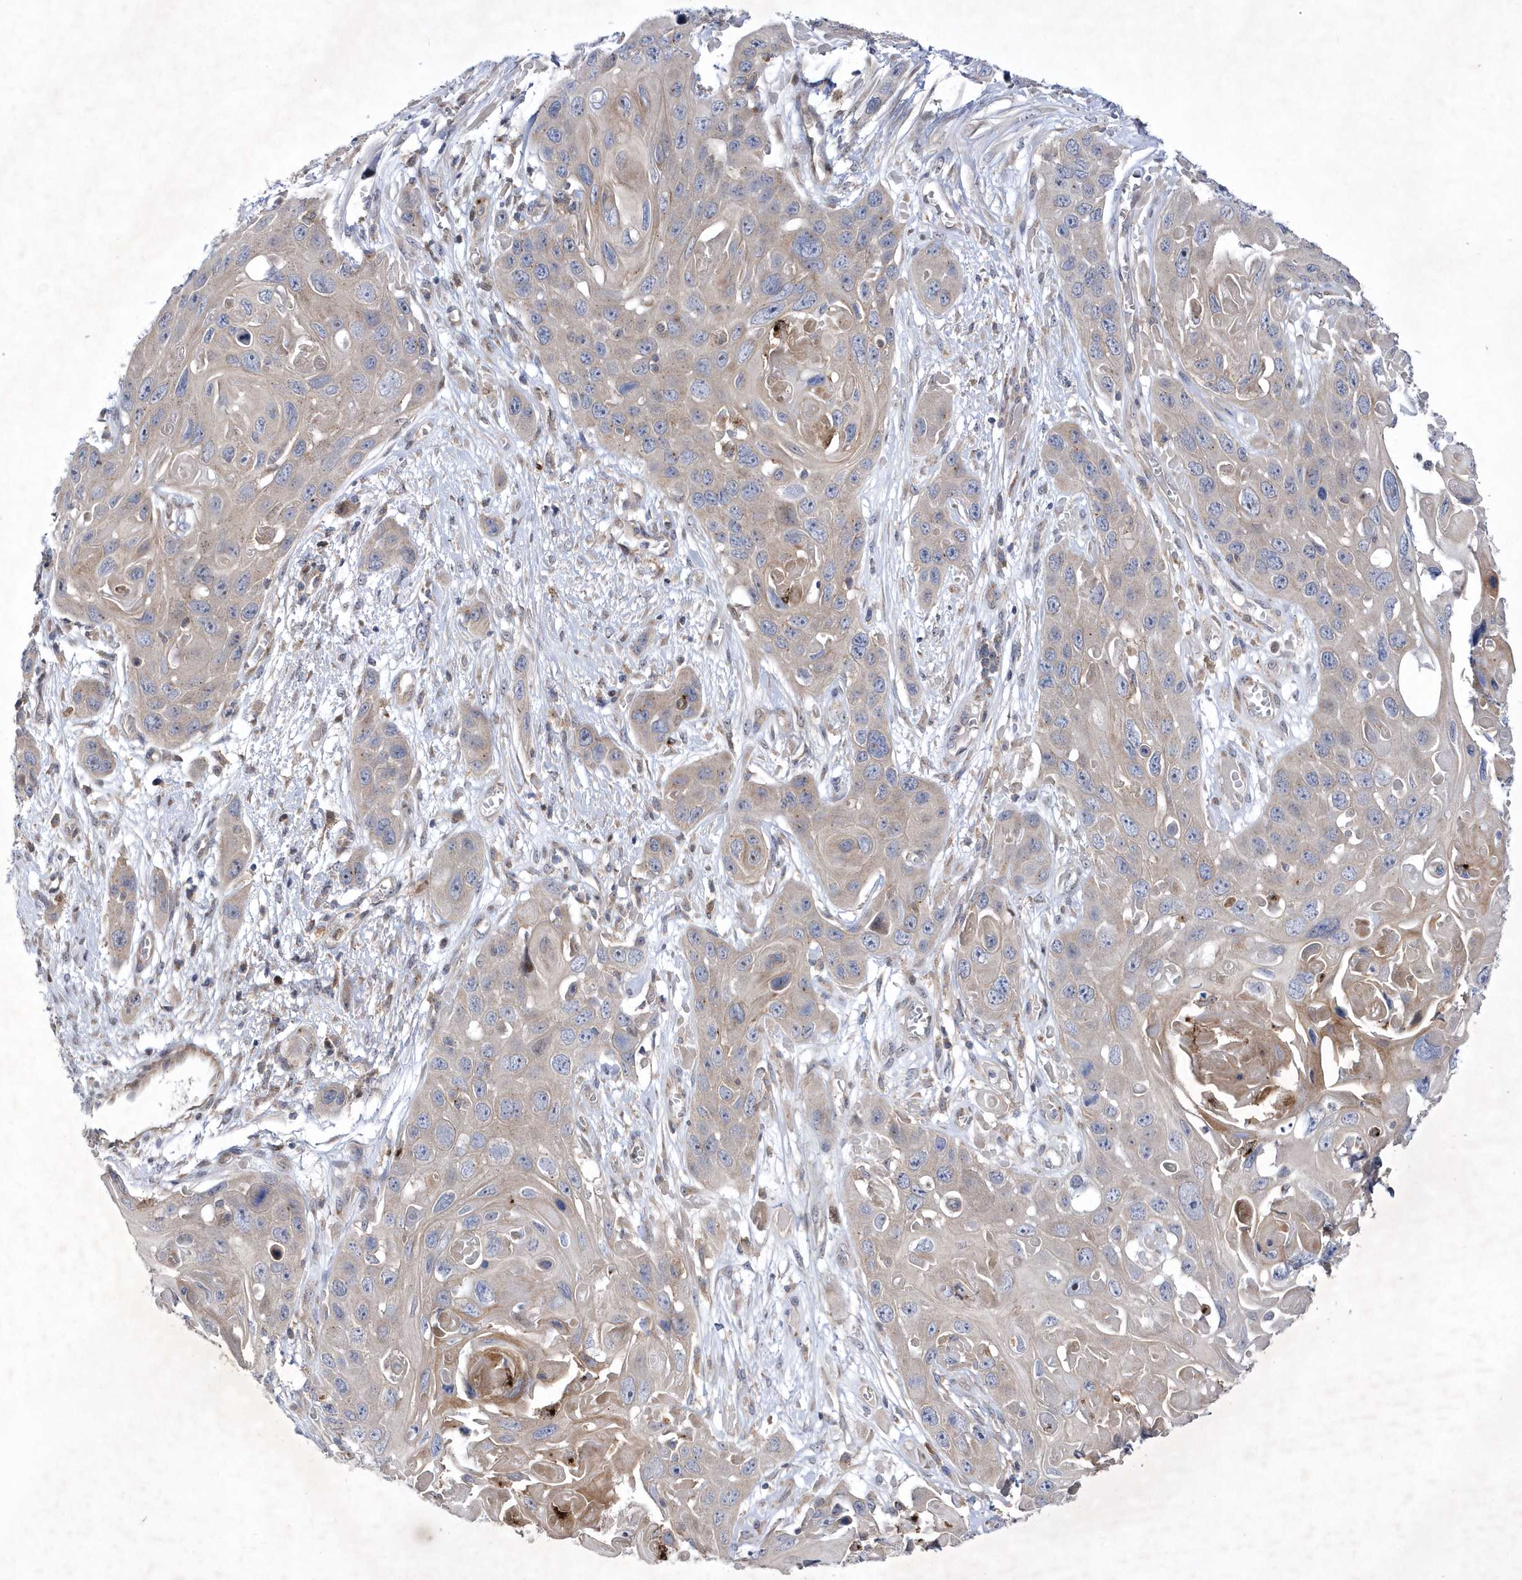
{"staining": {"intensity": "weak", "quantity": "25%-75%", "location": "cytoplasmic/membranous"}, "tissue": "skin cancer", "cell_type": "Tumor cells", "image_type": "cancer", "snomed": [{"axis": "morphology", "description": "Squamous cell carcinoma, NOS"}, {"axis": "topography", "description": "Skin"}], "caption": "Immunohistochemistry (IHC) of squamous cell carcinoma (skin) exhibits low levels of weak cytoplasmic/membranous positivity in approximately 25%-75% of tumor cells.", "gene": "LONRF2", "patient": {"sex": "male", "age": 55}}